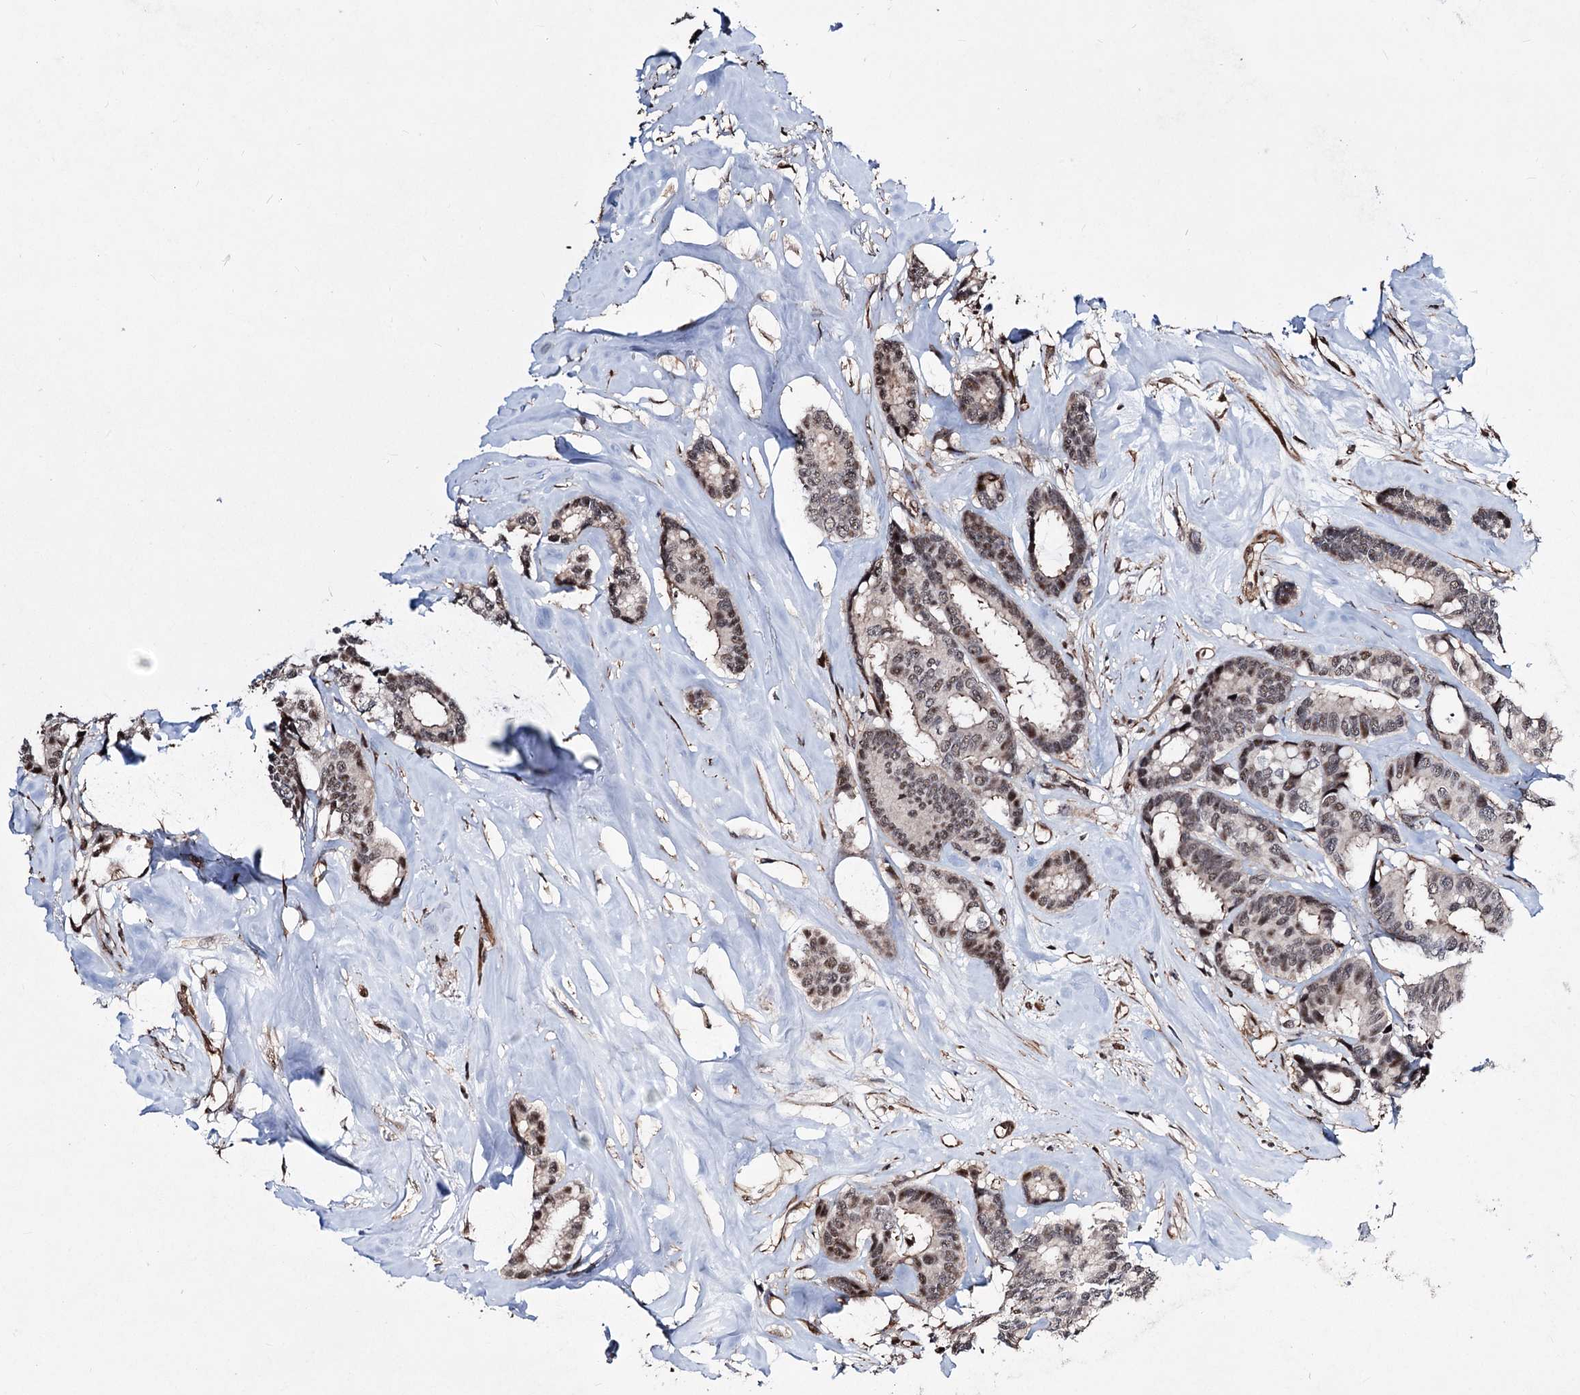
{"staining": {"intensity": "moderate", "quantity": "25%-75%", "location": "nuclear"}, "tissue": "breast cancer", "cell_type": "Tumor cells", "image_type": "cancer", "snomed": [{"axis": "morphology", "description": "Duct carcinoma"}, {"axis": "topography", "description": "Breast"}], "caption": "Immunohistochemistry of breast cancer reveals medium levels of moderate nuclear expression in approximately 25%-75% of tumor cells.", "gene": "CHMP7", "patient": {"sex": "female", "age": 87}}